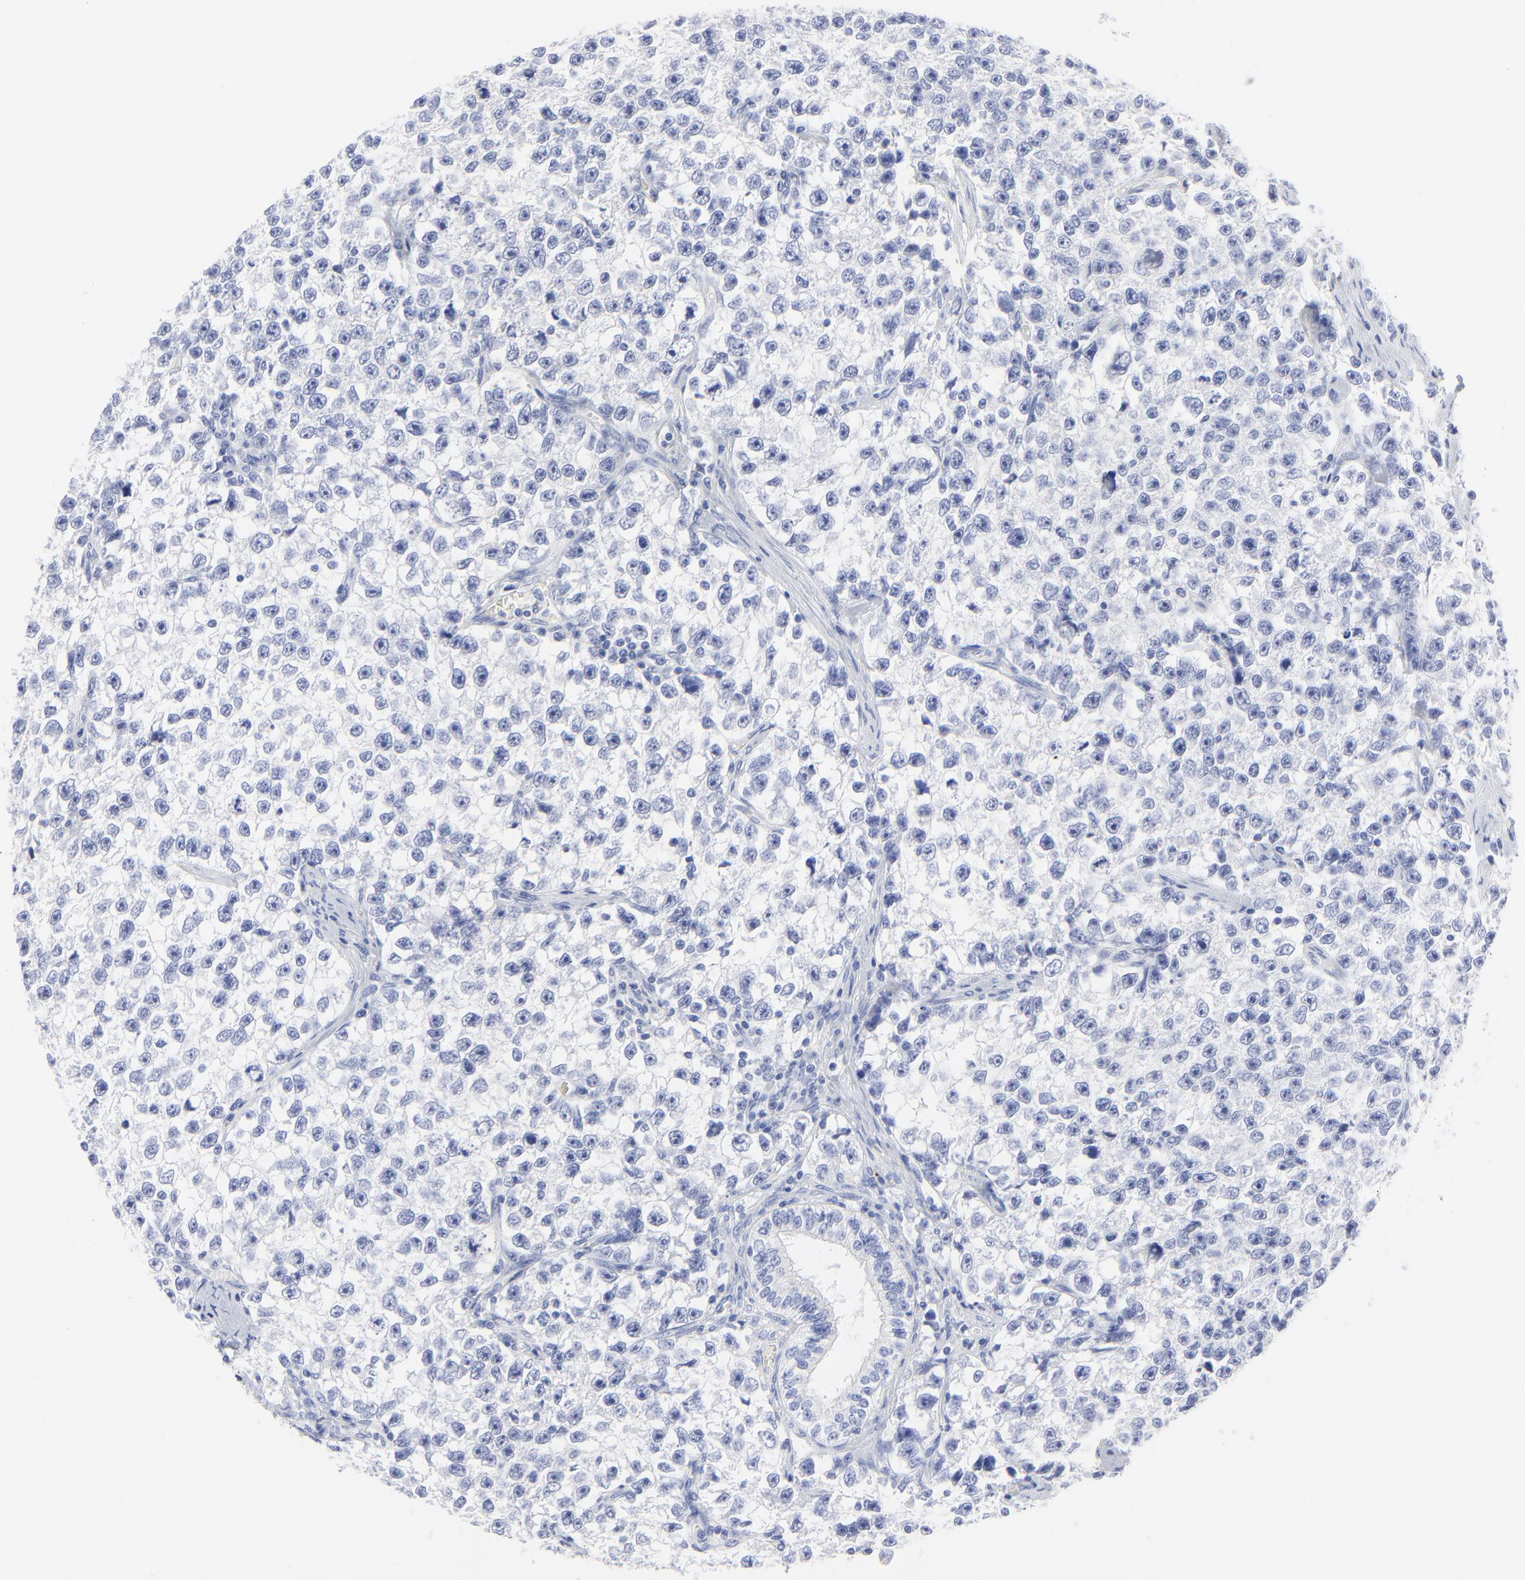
{"staining": {"intensity": "negative", "quantity": "none", "location": "none"}, "tissue": "testis cancer", "cell_type": "Tumor cells", "image_type": "cancer", "snomed": [{"axis": "morphology", "description": "Seminoma, NOS"}, {"axis": "morphology", "description": "Carcinoma, Embryonal, NOS"}, {"axis": "topography", "description": "Testis"}], "caption": "High power microscopy photomicrograph of an IHC histopathology image of embryonal carcinoma (testis), revealing no significant positivity in tumor cells.", "gene": "PSD3", "patient": {"sex": "male", "age": 30}}